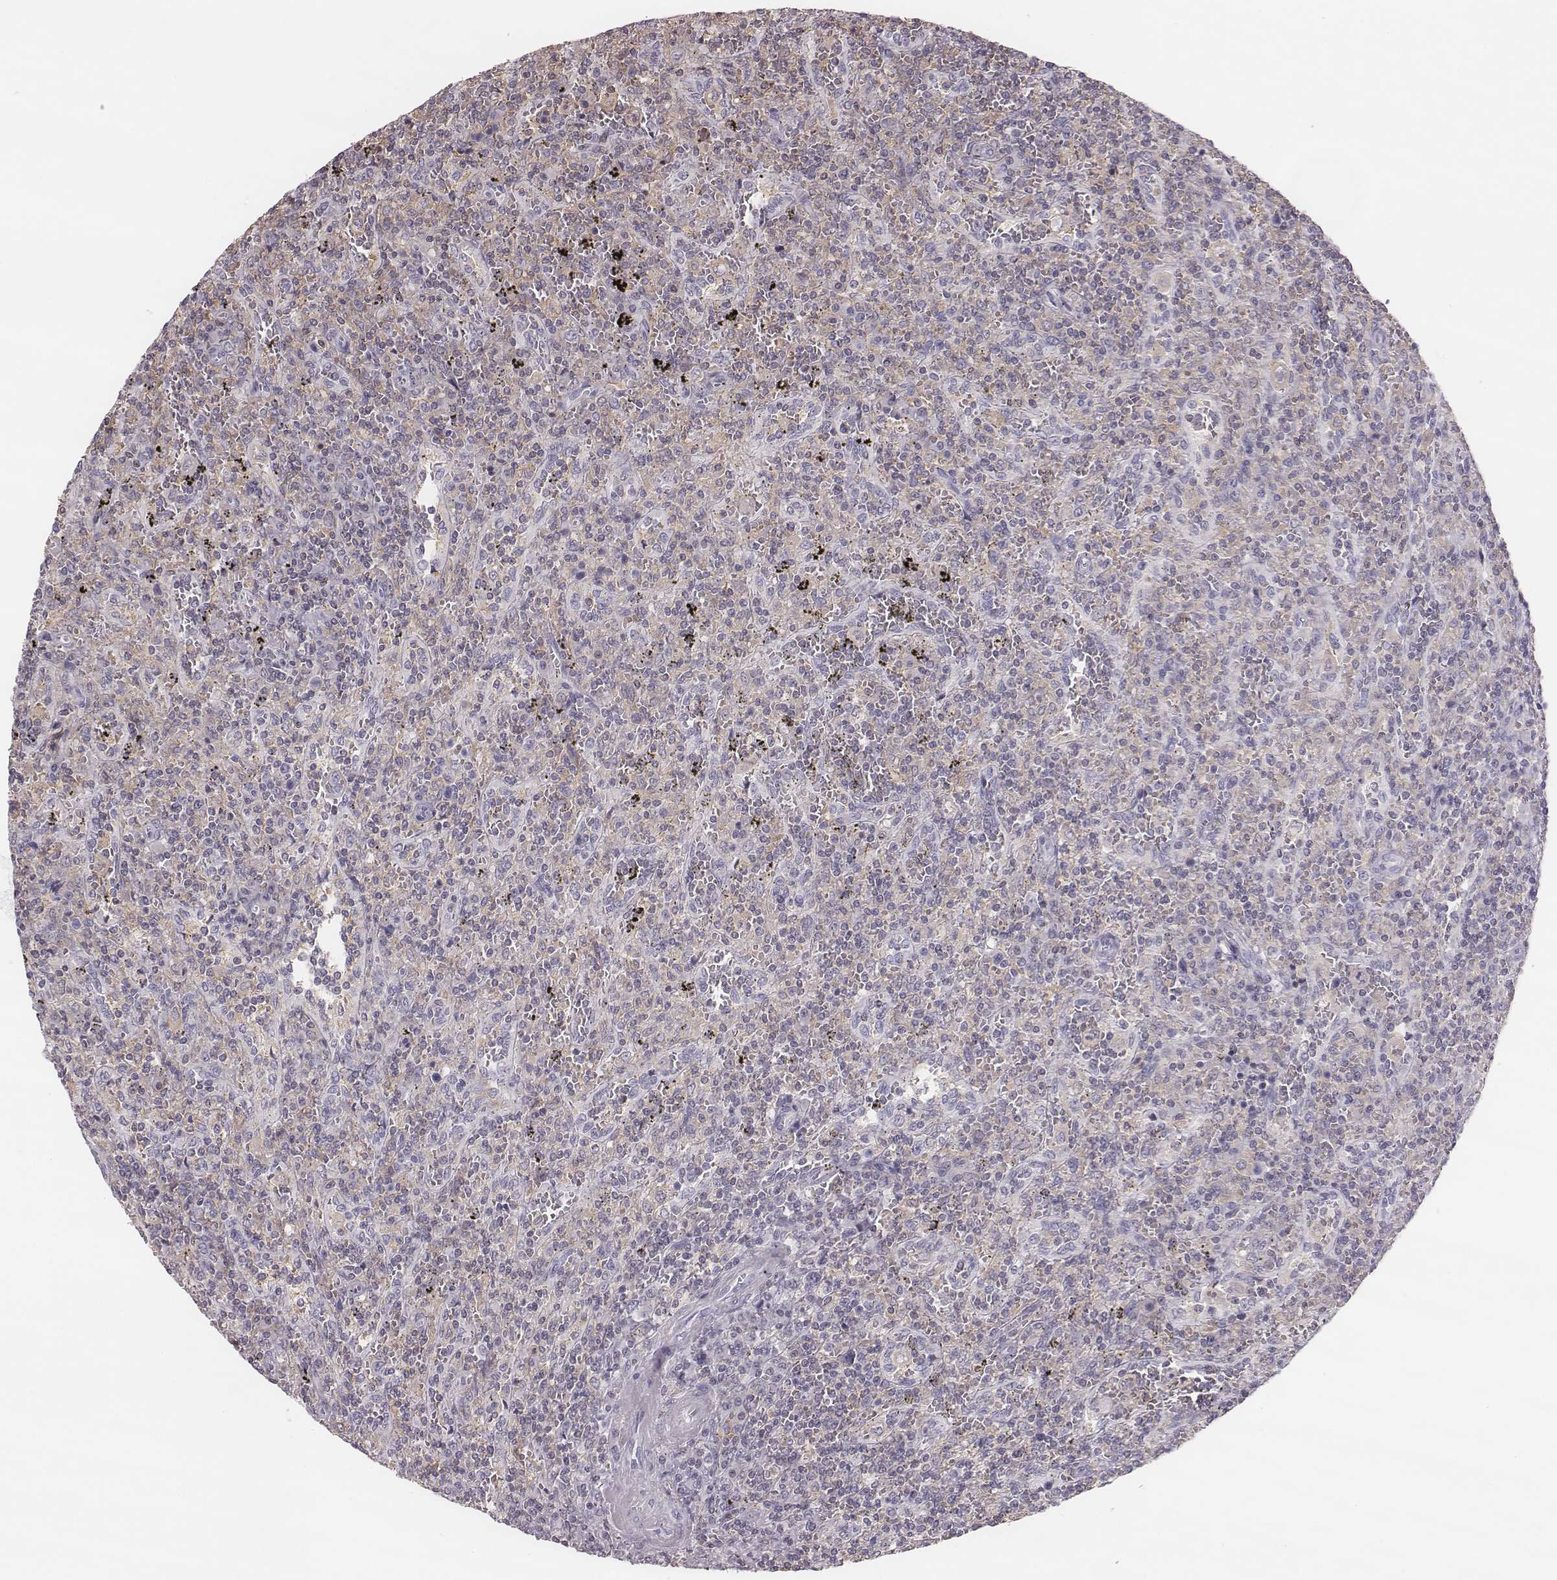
{"staining": {"intensity": "negative", "quantity": "none", "location": "none"}, "tissue": "lymphoma", "cell_type": "Tumor cells", "image_type": "cancer", "snomed": [{"axis": "morphology", "description": "Malignant lymphoma, non-Hodgkin's type, Low grade"}, {"axis": "topography", "description": "Spleen"}], "caption": "There is no significant staining in tumor cells of low-grade malignant lymphoma, non-Hodgkin's type. (Immunohistochemistry (ihc), brightfield microscopy, high magnification).", "gene": "ZNF365", "patient": {"sex": "male", "age": 62}}